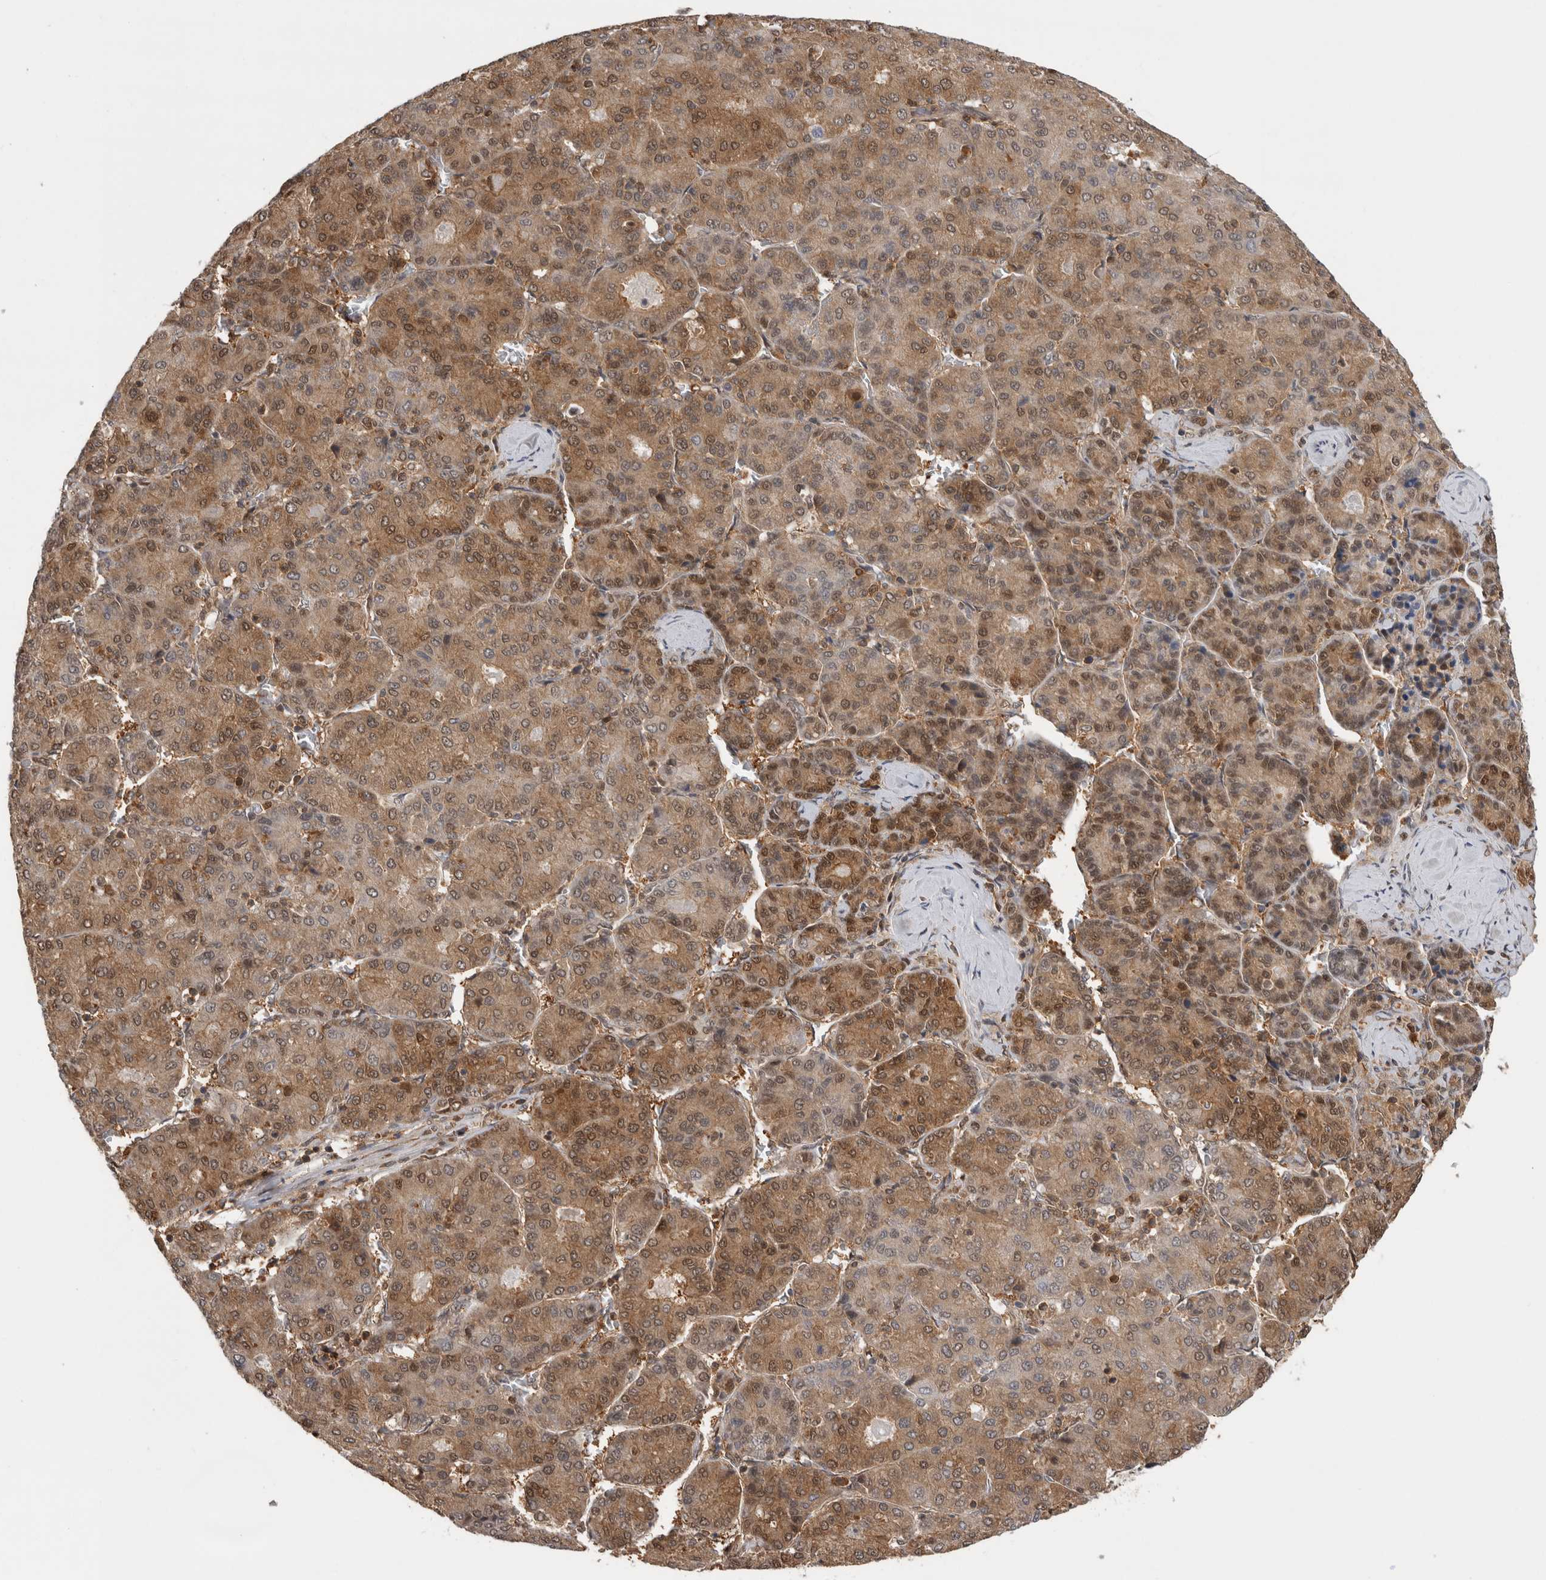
{"staining": {"intensity": "moderate", "quantity": ">75%", "location": "cytoplasmic/membranous"}, "tissue": "liver cancer", "cell_type": "Tumor cells", "image_type": "cancer", "snomed": [{"axis": "morphology", "description": "Carcinoma, Hepatocellular, NOS"}, {"axis": "topography", "description": "Liver"}], "caption": "Tumor cells demonstrate medium levels of moderate cytoplasmic/membranous staining in approximately >75% of cells in liver cancer. The staining was performed using DAB (3,3'-diaminobenzidine) to visualize the protein expression in brown, while the nuclei were stained in blue with hematoxylin (Magnification: 20x).", "gene": "ASTN2", "patient": {"sex": "male", "age": 65}}